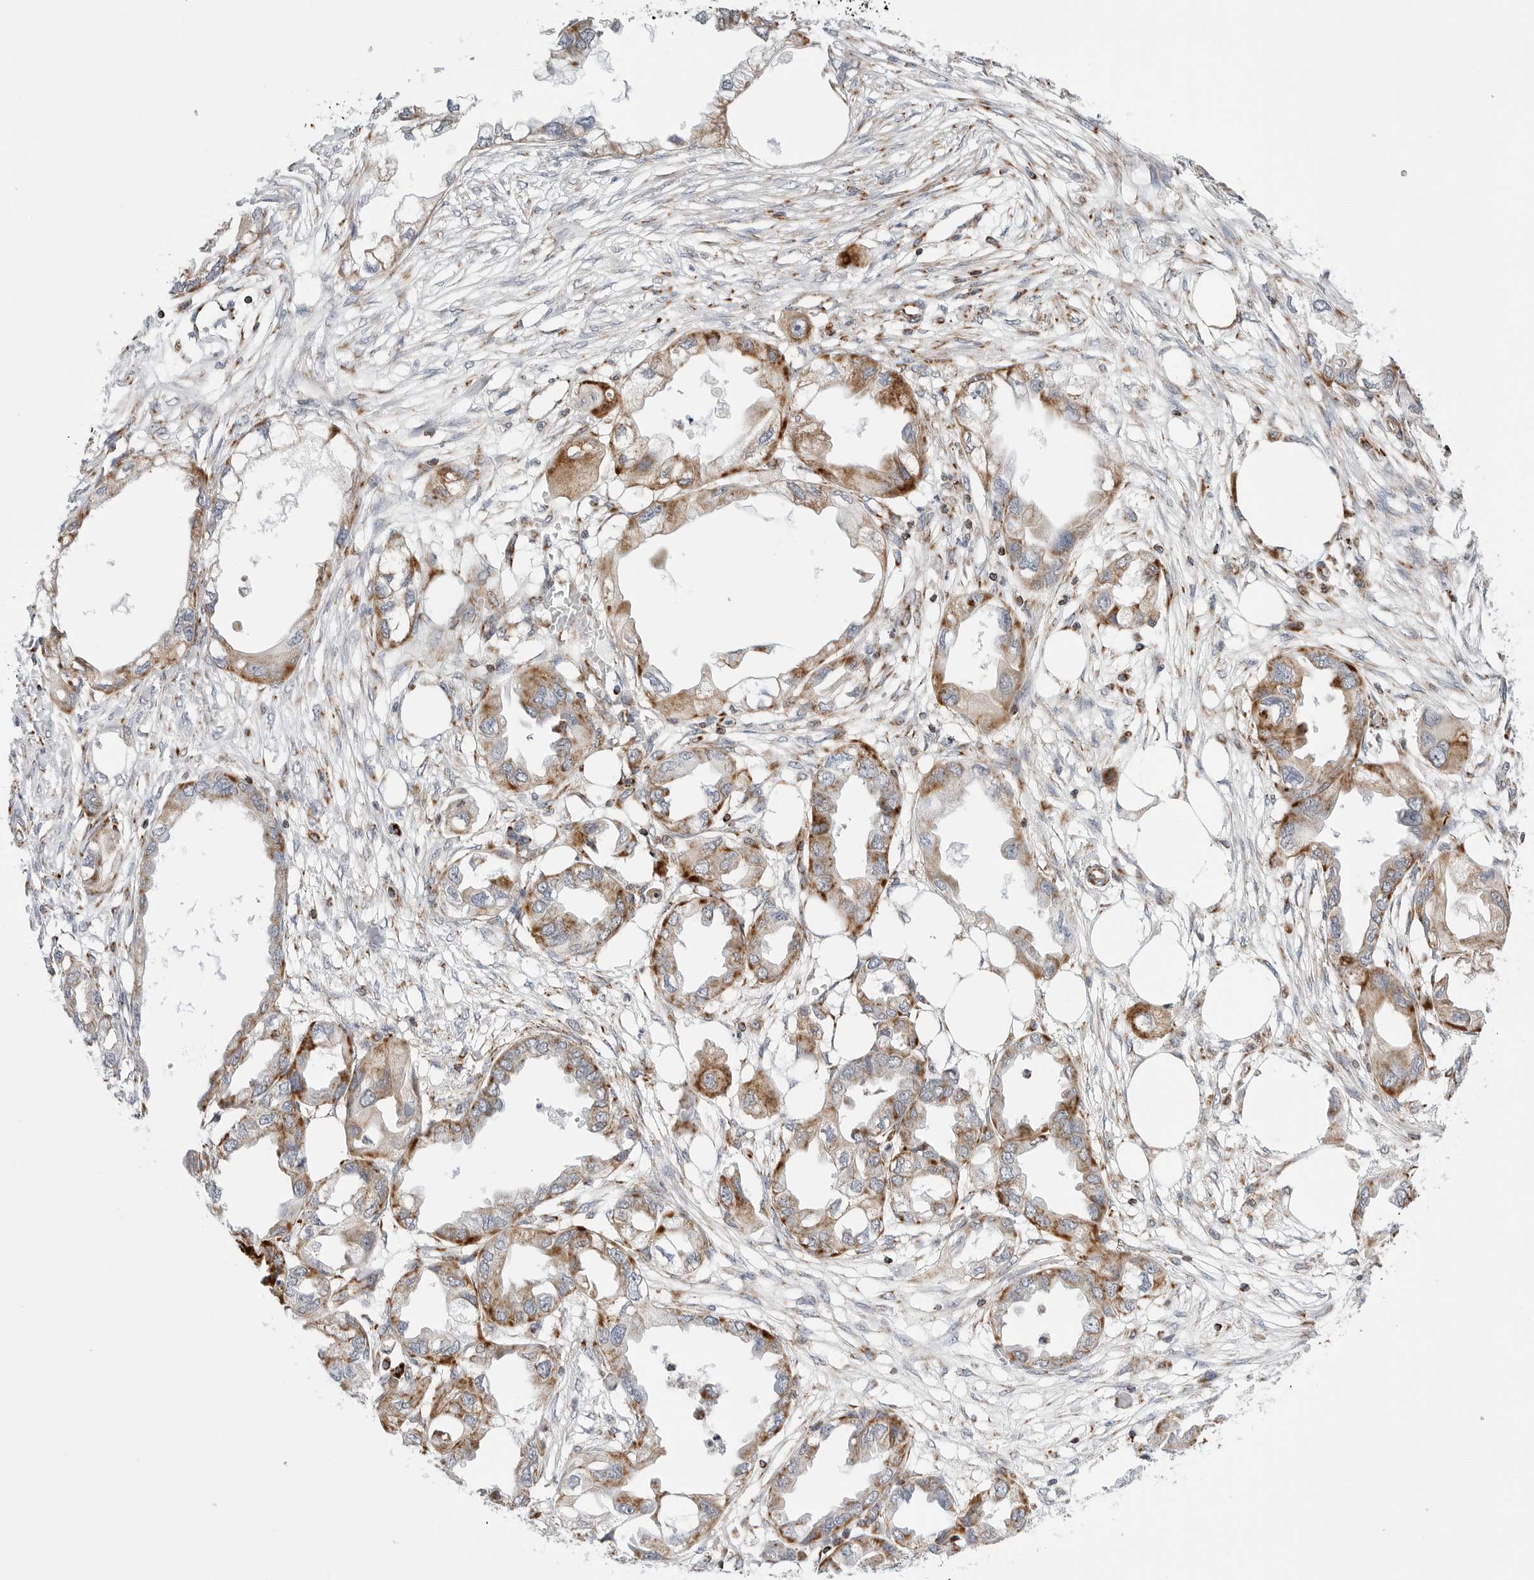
{"staining": {"intensity": "moderate", "quantity": "25%-75%", "location": "cytoplasmic/membranous"}, "tissue": "endometrial cancer", "cell_type": "Tumor cells", "image_type": "cancer", "snomed": [{"axis": "morphology", "description": "Adenocarcinoma, NOS"}, {"axis": "morphology", "description": "Adenocarcinoma, metastatic, NOS"}, {"axis": "topography", "description": "Adipose tissue"}, {"axis": "topography", "description": "Endometrium"}], "caption": "An image of human endometrial adenocarcinoma stained for a protein displays moderate cytoplasmic/membranous brown staining in tumor cells.", "gene": "ATP5IF1", "patient": {"sex": "female", "age": 67}}